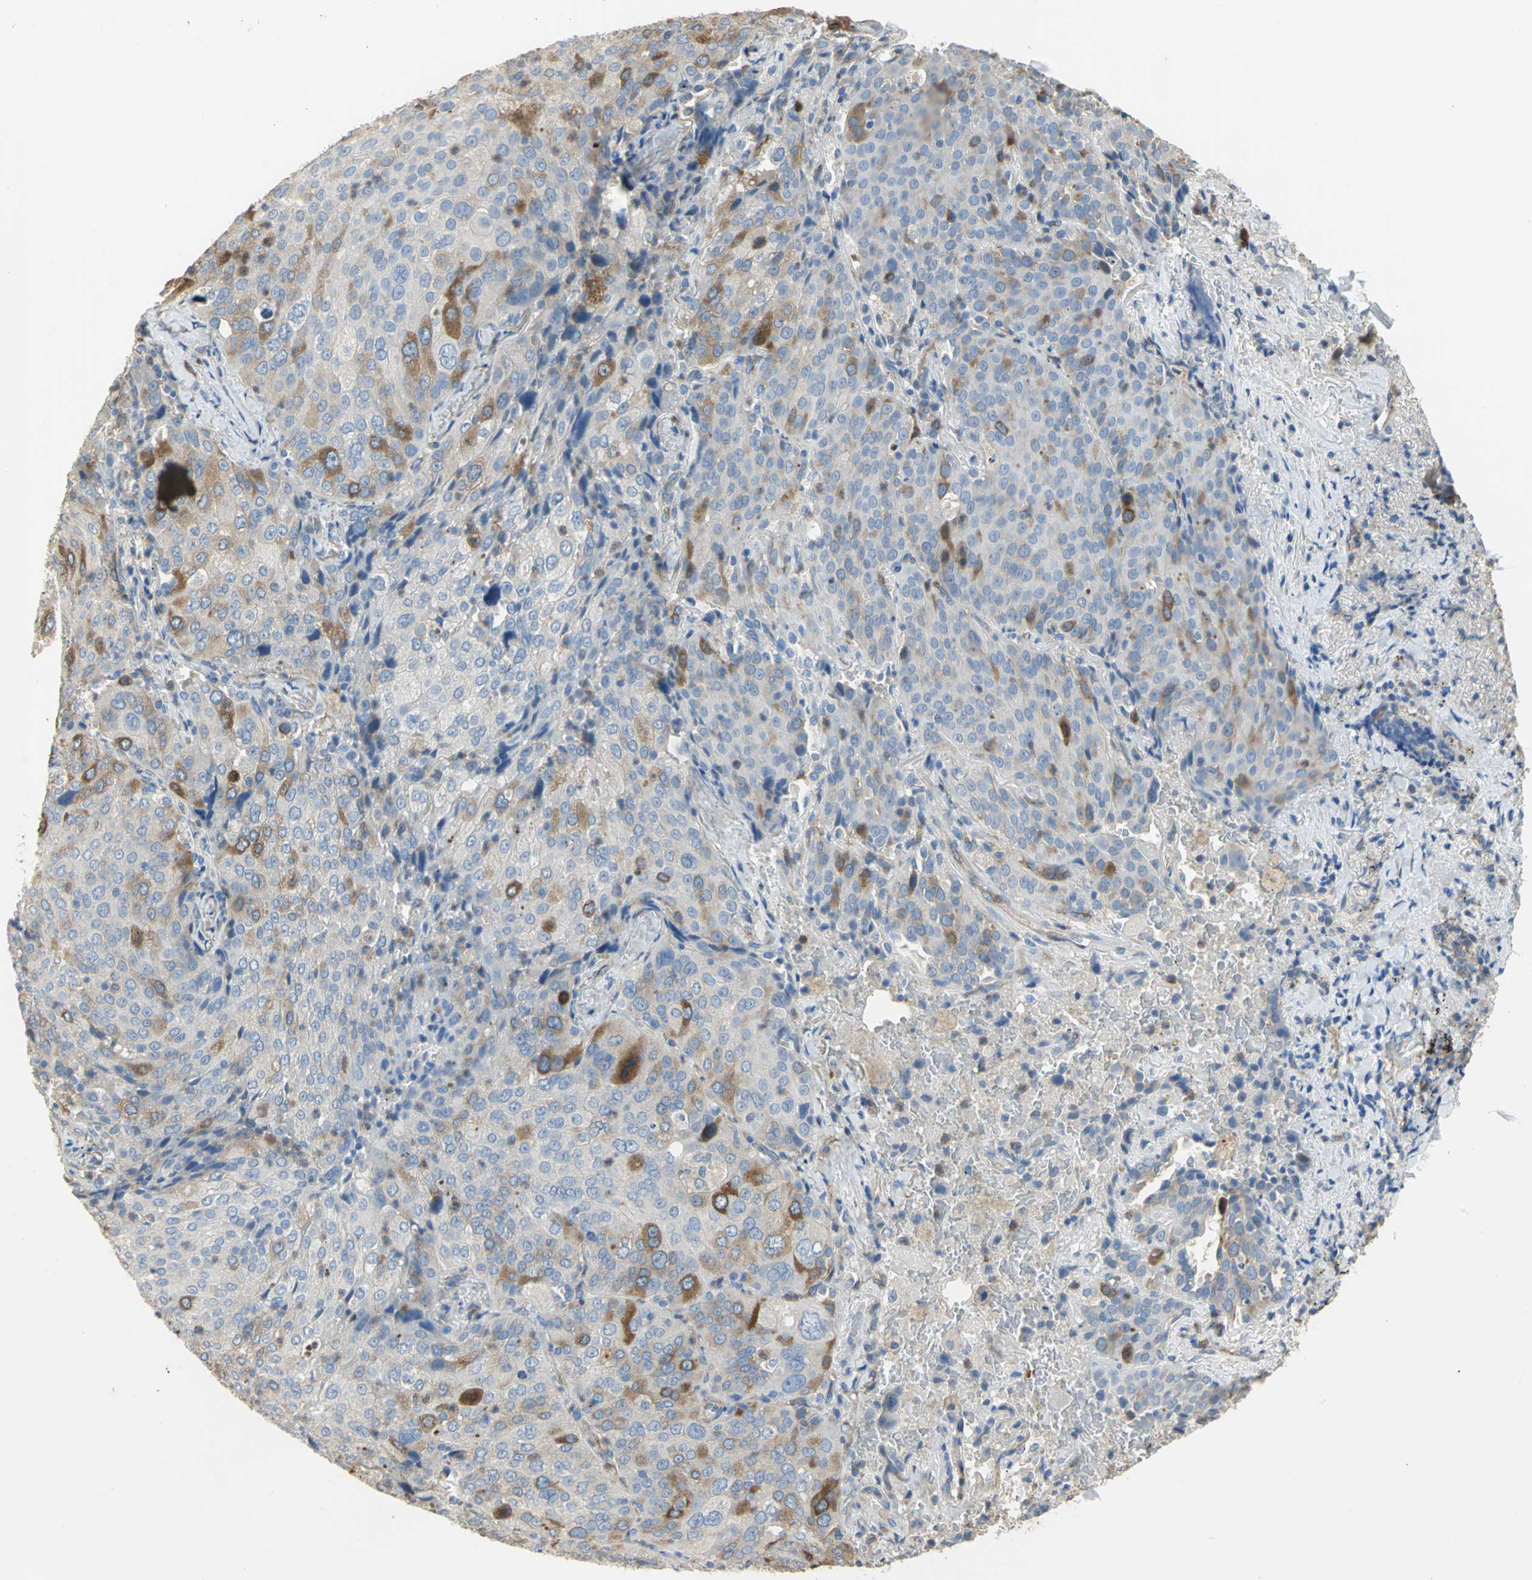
{"staining": {"intensity": "strong", "quantity": "<25%", "location": "cytoplasmic/membranous"}, "tissue": "lung cancer", "cell_type": "Tumor cells", "image_type": "cancer", "snomed": [{"axis": "morphology", "description": "Squamous cell carcinoma, NOS"}, {"axis": "topography", "description": "Lung"}], "caption": "Immunohistochemical staining of human lung cancer (squamous cell carcinoma) shows medium levels of strong cytoplasmic/membranous protein positivity in approximately <25% of tumor cells.", "gene": "DLGAP5", "patient": {"sex": "male", "age": 54}}